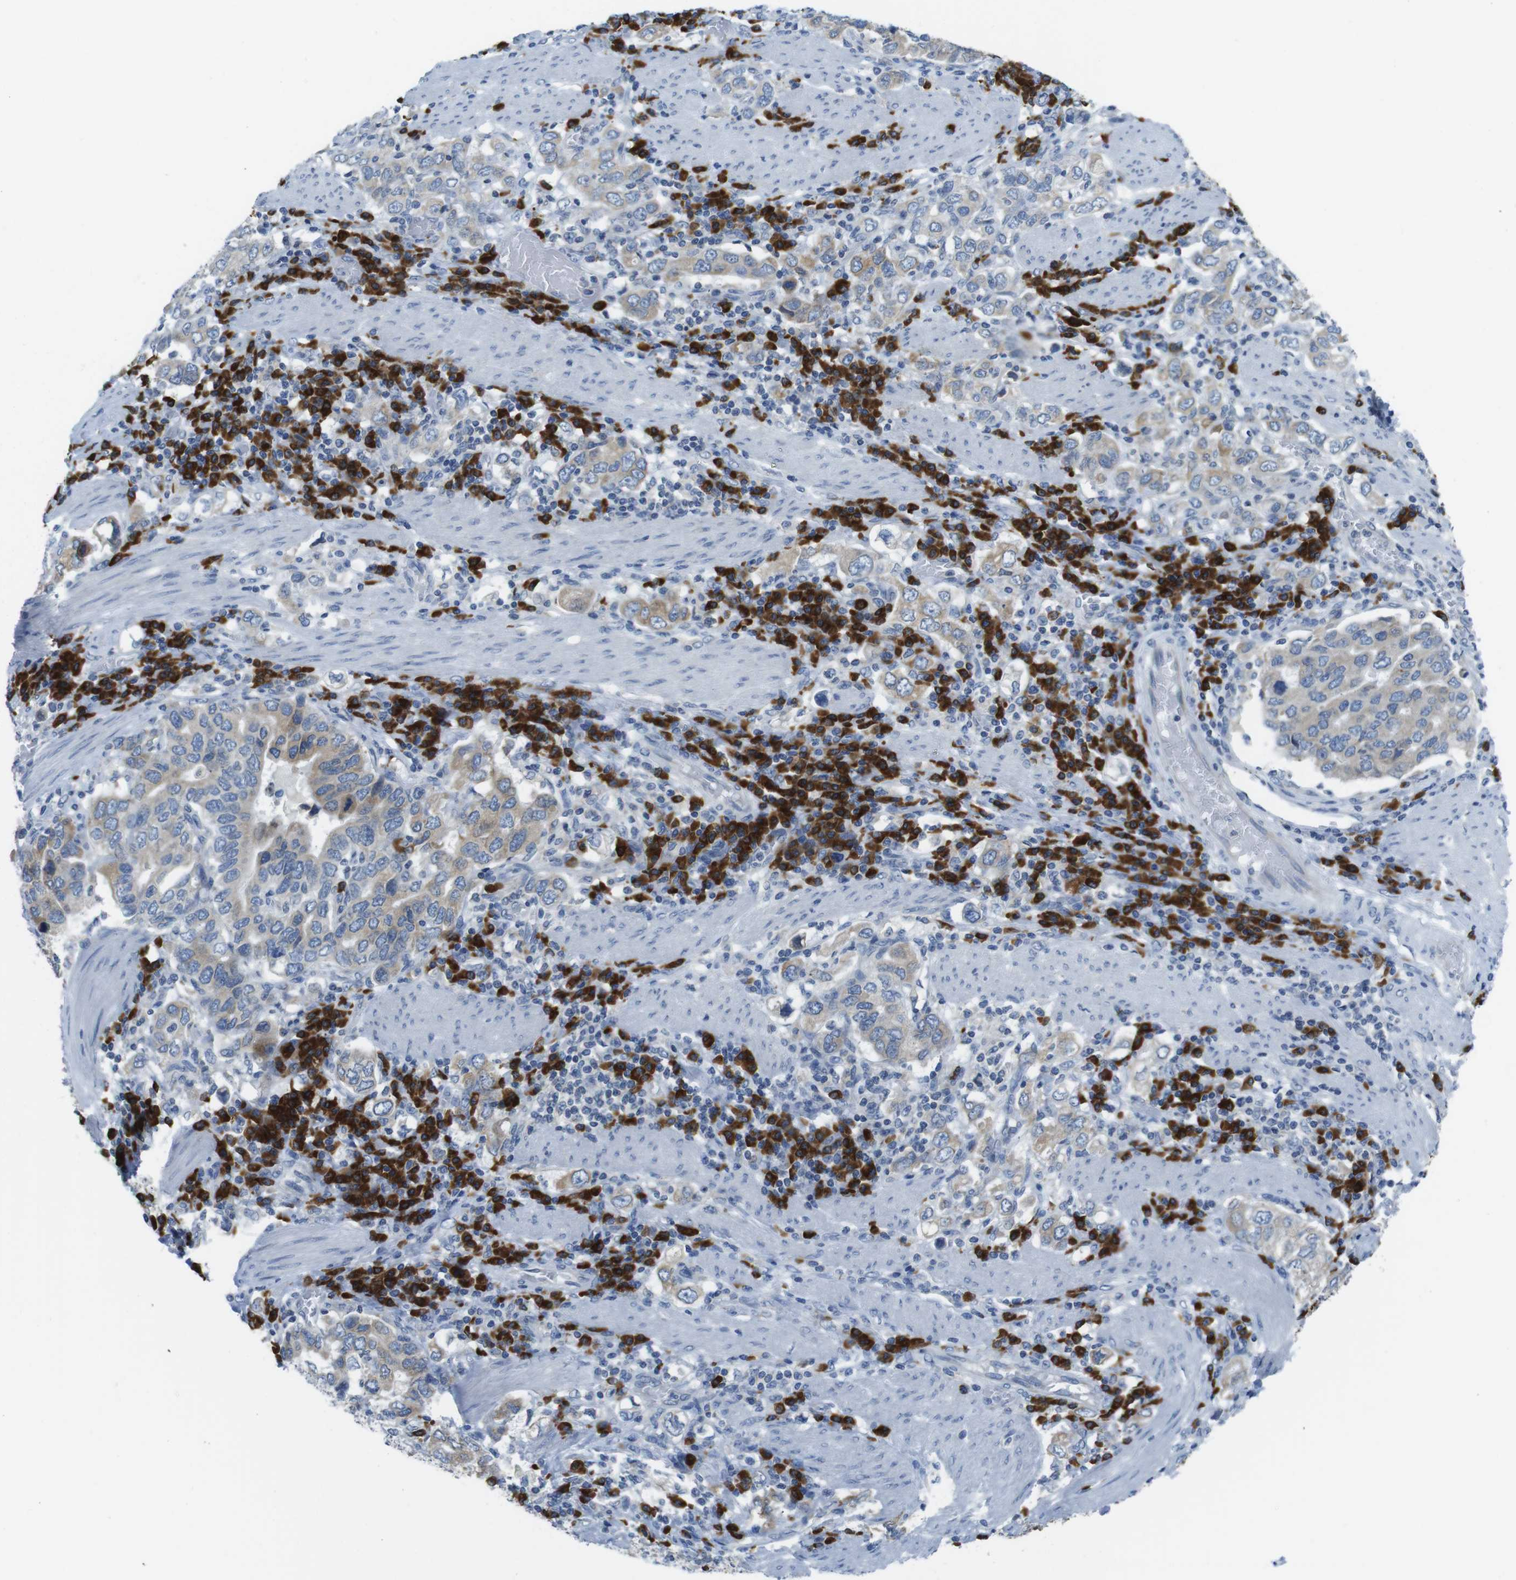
{"staining": {"intensity": "weak", "quantity": ">75%", "location": "cytoplasmic/membranous"}, "tissue": "stomach cancer", "cell_type": "Tumor cells", "image_type": "cancer", "snomed": [{"axis": "morphology", "description": "Adenocarcinoma, NOS"}, {"axis": "topography", "description": "Stomach, upper"}], "caption": "IHC micrograph of neoplastic tissue: stomach cancer stained using IHC reveals low levels of weak protein expression localized specifically in the cytoplasmic/membranous of tumor cells, appearing as a cytoplasmic/membranous brown color.", "gene": "CLPTM1L", "patient": {"sex": "male", "age": 62}}